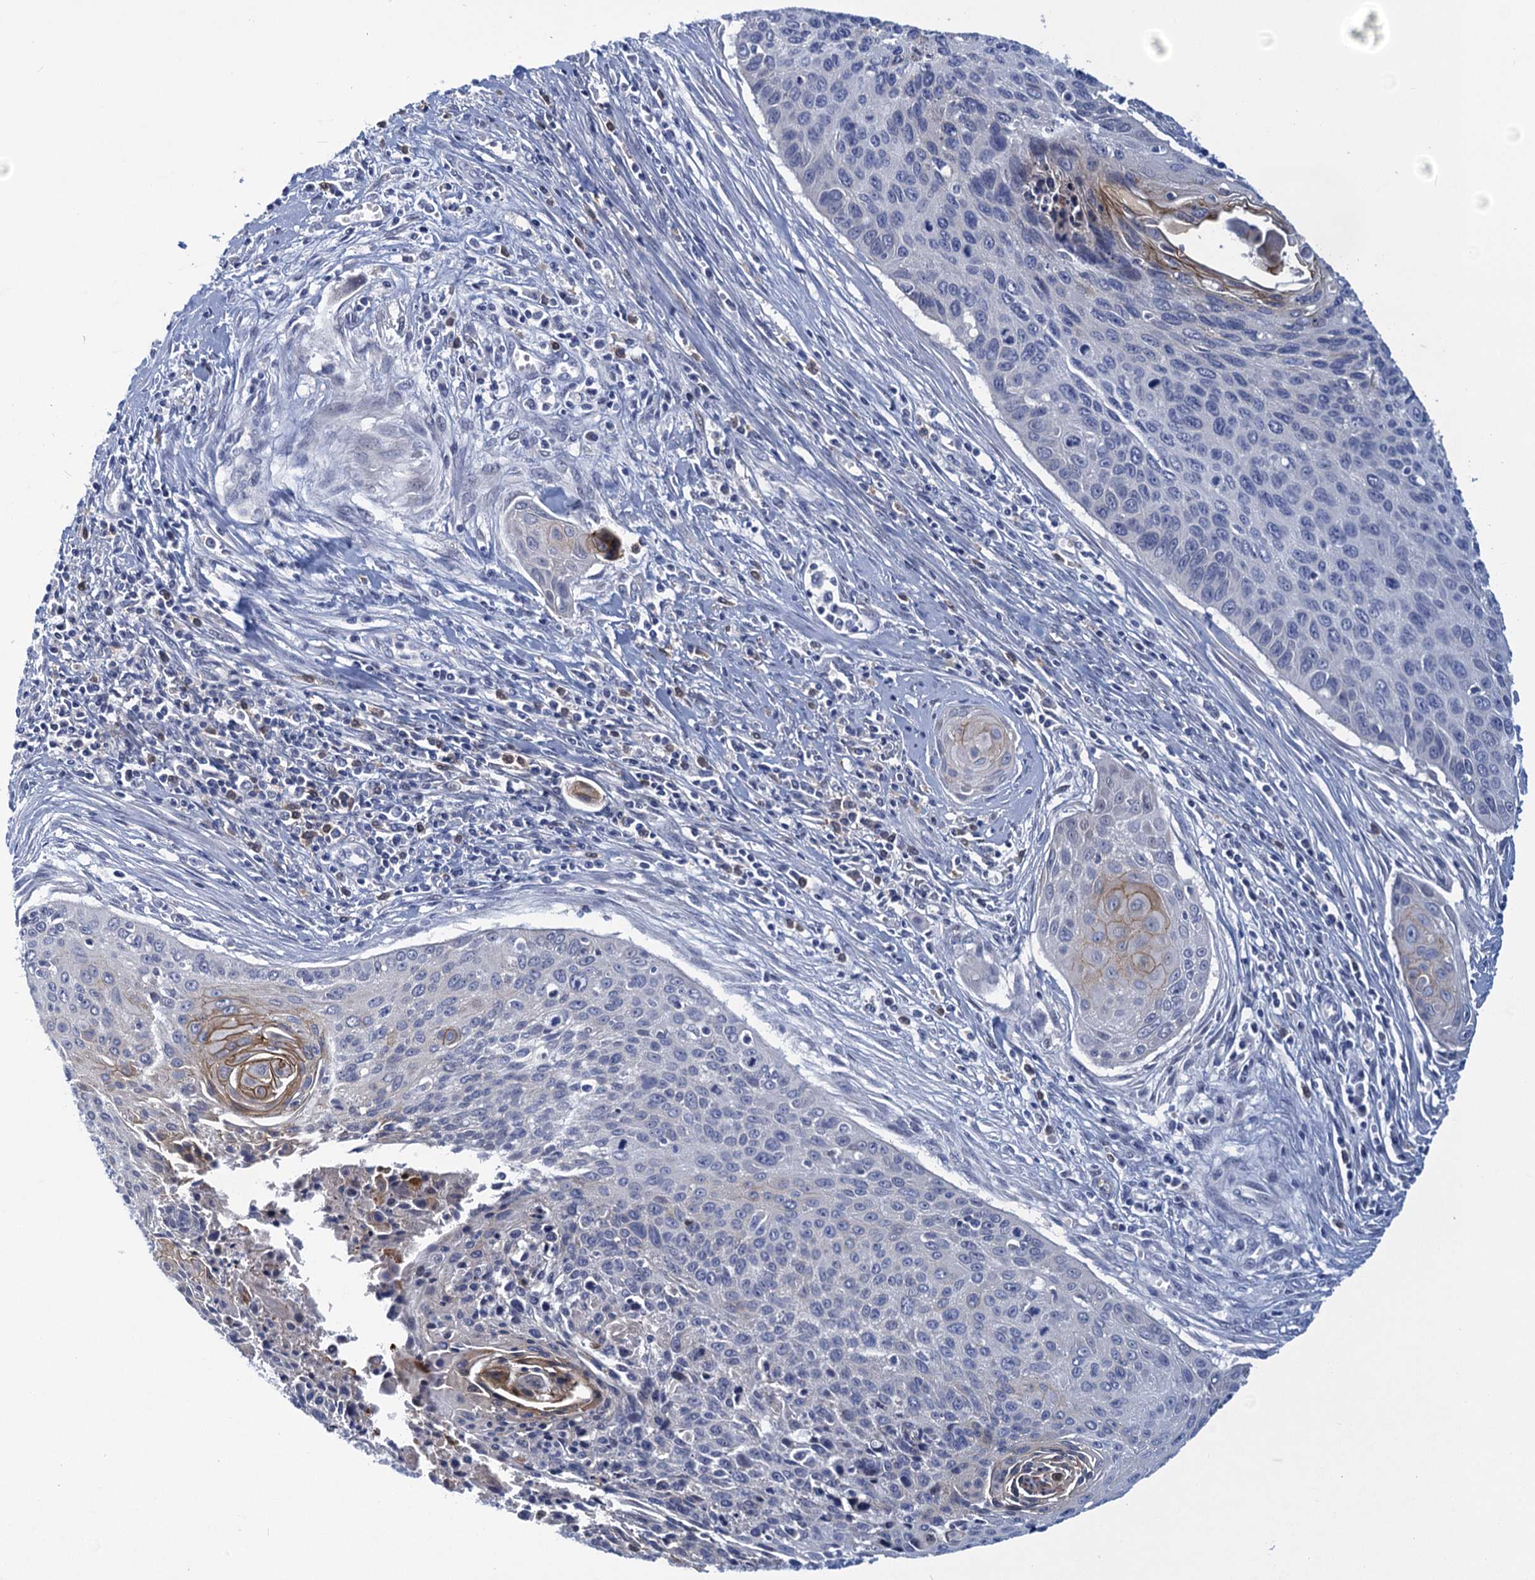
{"staining": {"intensity": "weak", "quantity": "<25%", "location": "cytoplasmic/membranous"}, "tissue": "cervical cancer", "cell_type": "Tumor cells", "image_type": "cancer", "snomed": [{"axis": "morphology", "description": "Squamous cell carcinoma, NOS"}, {"axis": "topography", "description": "Cervix"}], "caption": "A high-resolution image shows IHC staining of cervical cancer (squamous cell carcinoma), which reveals no significant staining in tumor cells. Nuclei are stained in blue.", "gene": "SCEL", "patient": {"sex": "female", "age": 55}}